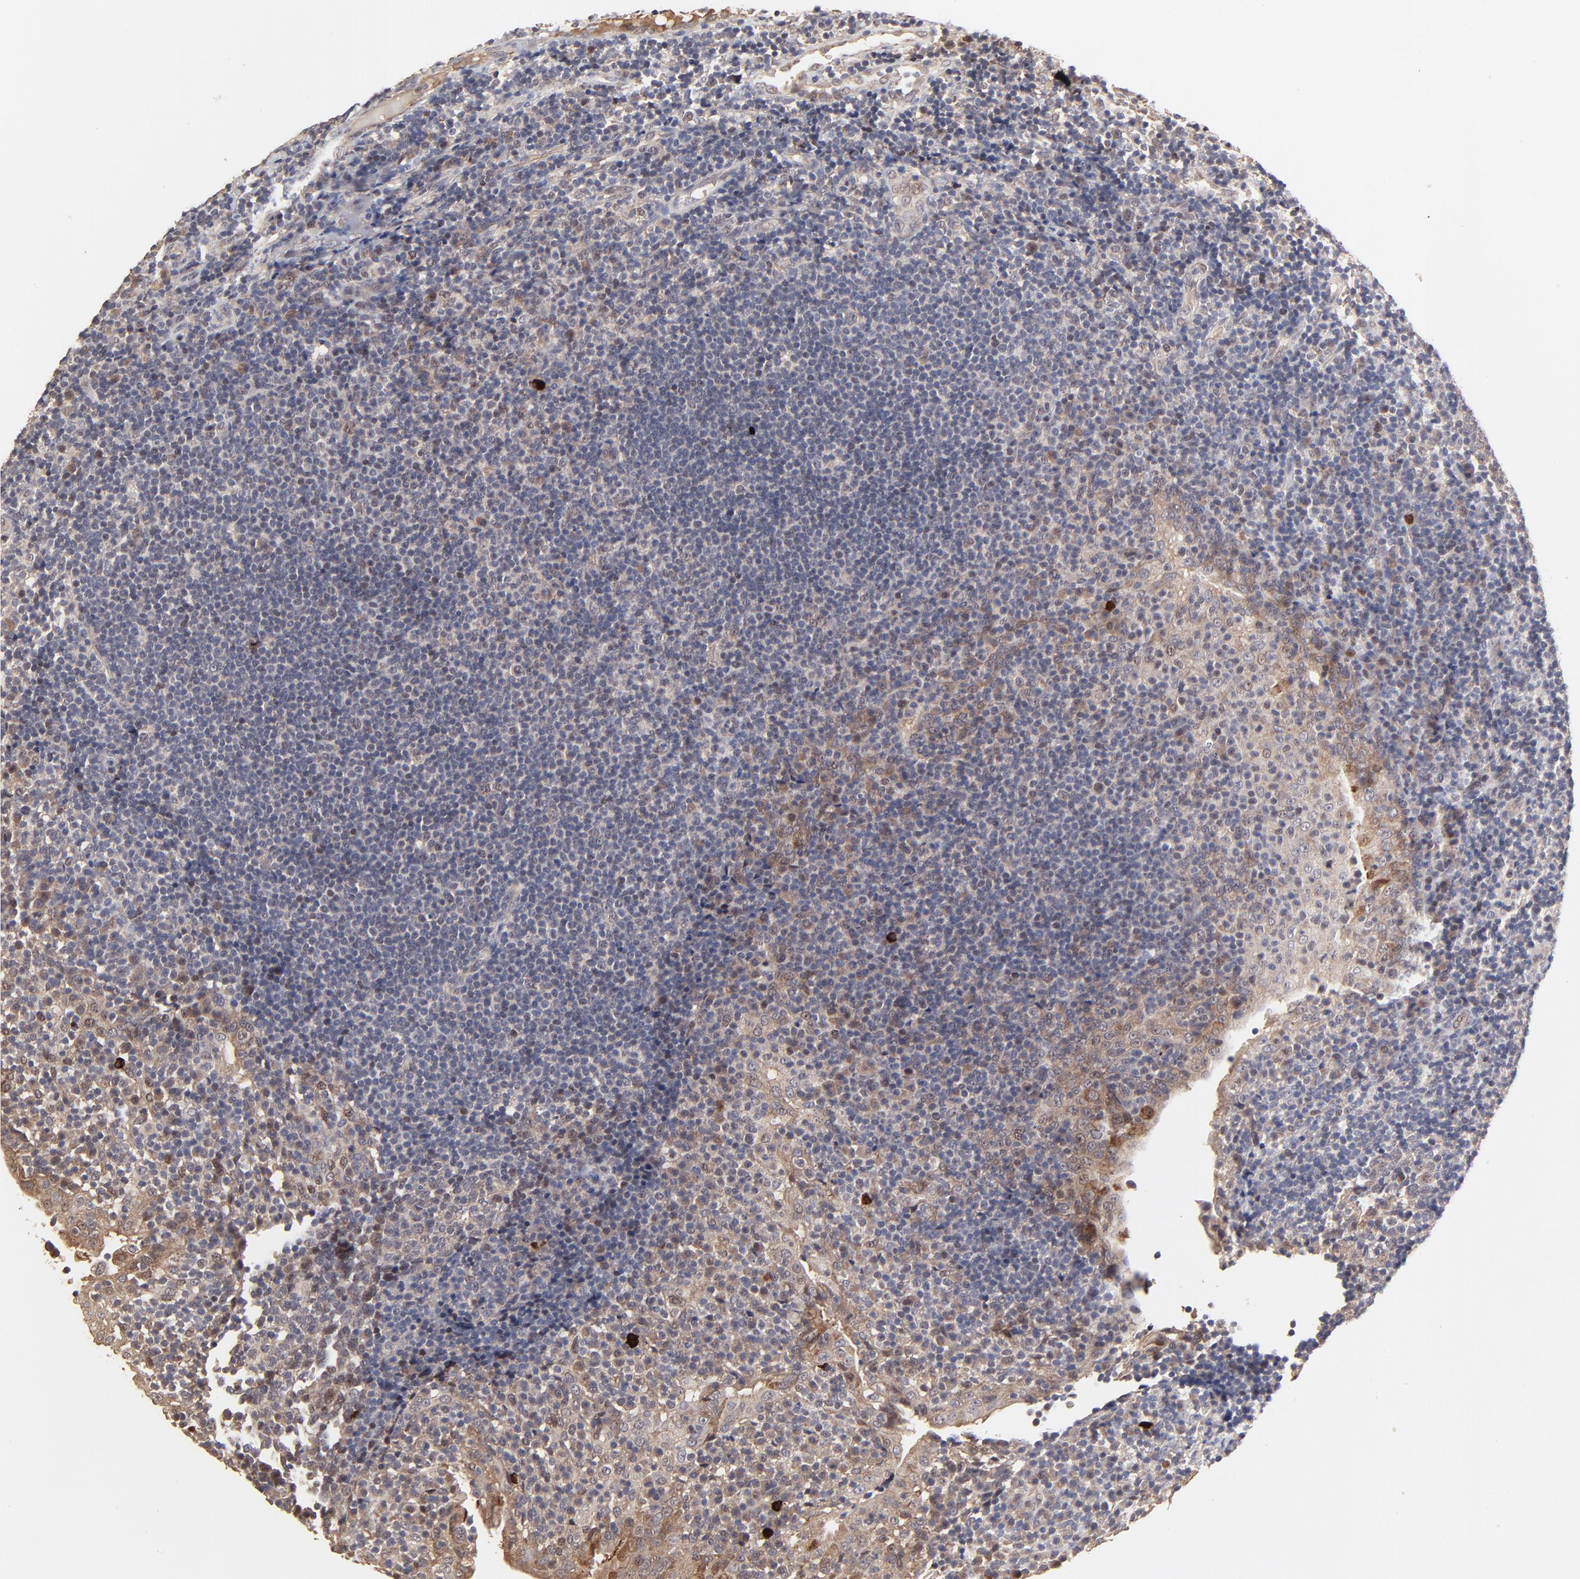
{"staining": {"intensity": "weak", "quantity": ">75%", "location": "cytoplasmic/membranous"}, "tissue": "tonsil", "cell_type": "Germinal center cells", "image_type": "normal", "snomed": [{"axis": "morphology", "description": "Normal tissue, NOS"}, {"axis": "topography", "description": "Tonsil"}], "caption": "The image reveals staining of normal tonsil, revealing weak cytoplasmic/membranous protein expression (brown color) within germinal center cells.", "gene": "FRMD8", "patient": {"sex": "female", "age": 40}}